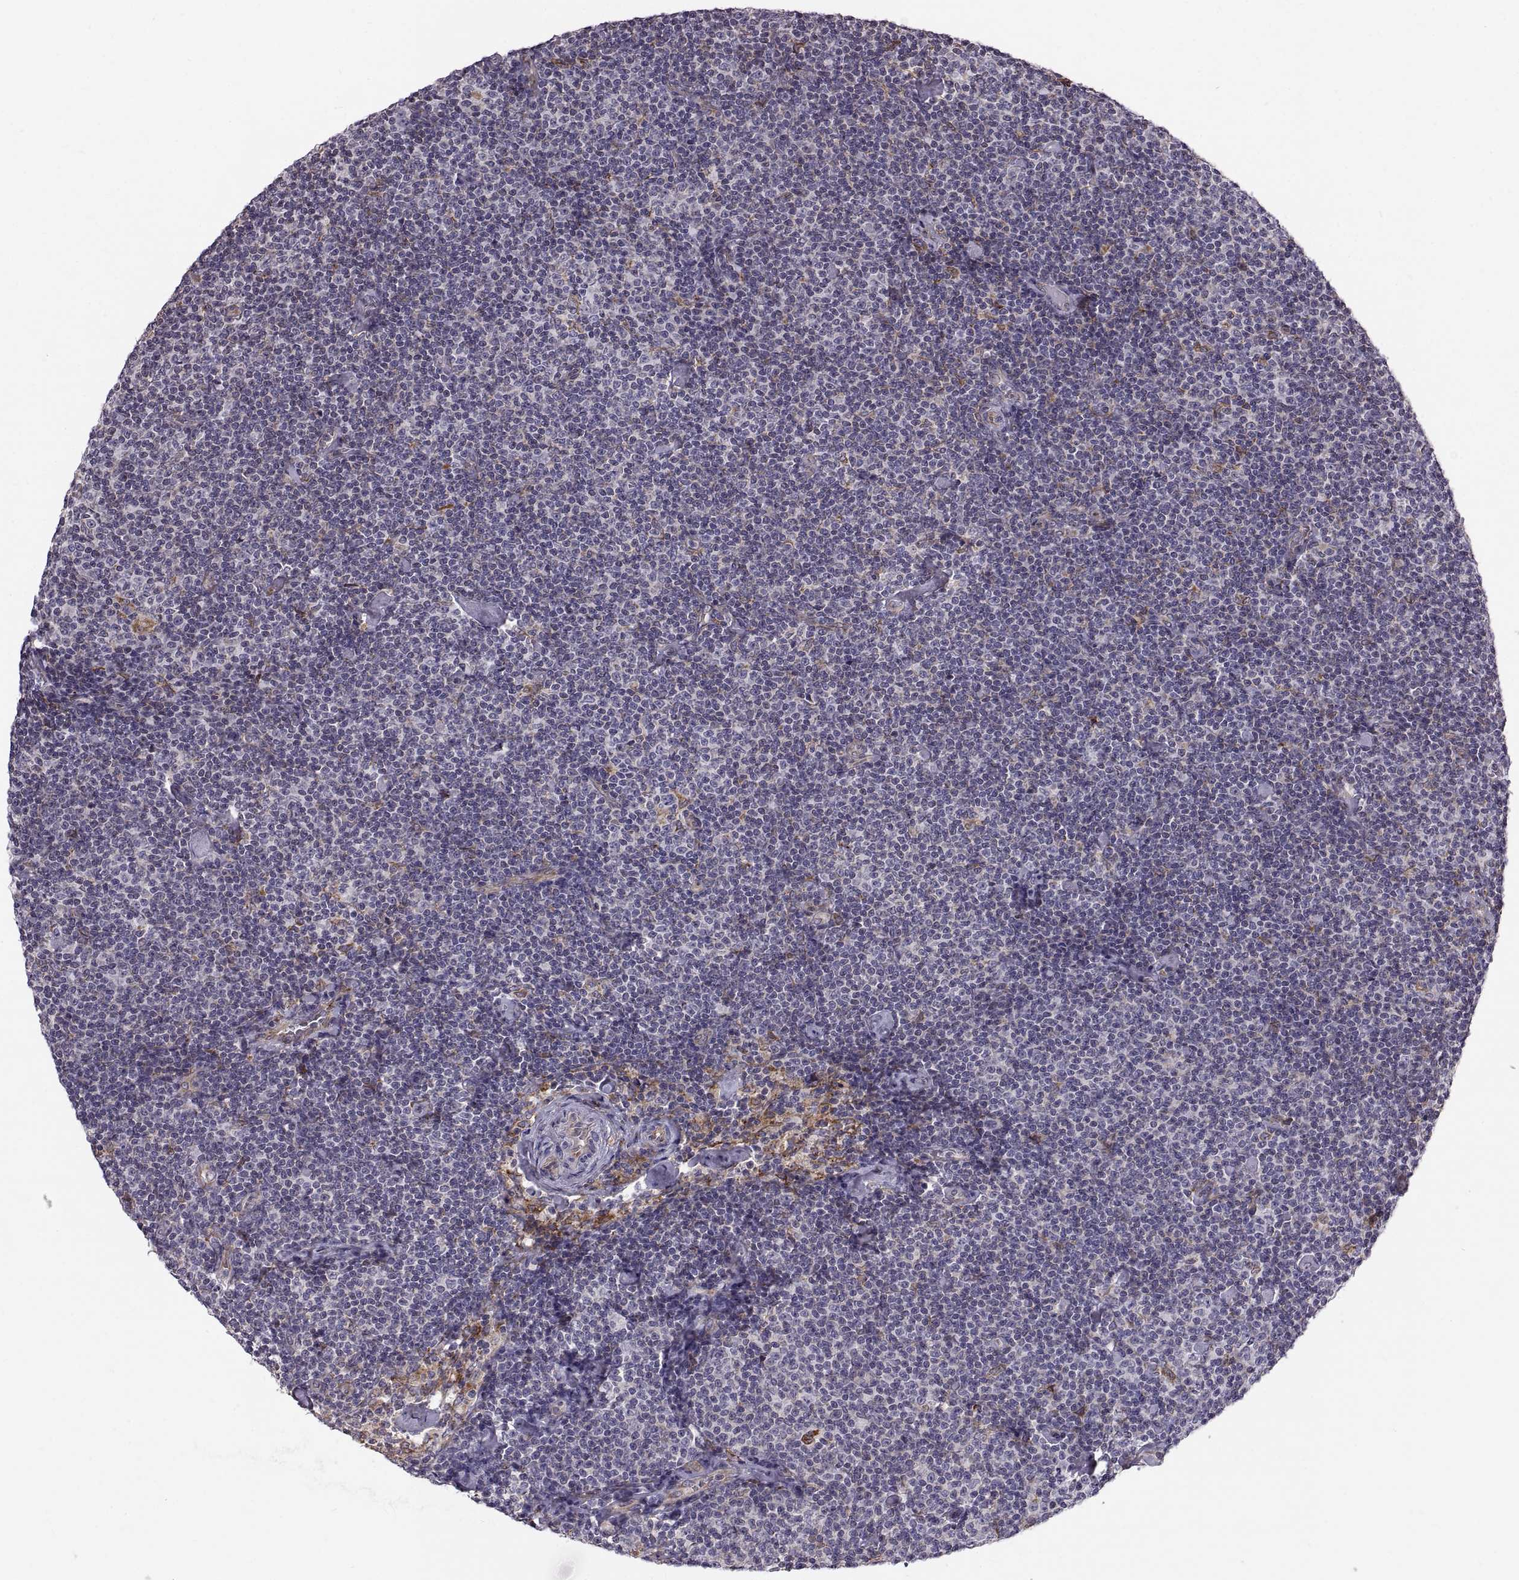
{"staining": {"intensity": "negative", "quantity": "none", "location": "none"}, "tissue": "lymphoma", "cell_type": "Tumor cells", "image_type": "cancer", "snomed": [{"axis": "morphology", "description": "Malignant lymphoma, non-Hodgkin's type, Low grade"}, {"axis": "topography", "description": "Lymph node"}], "caption": "This image is of lymphoma stained with immunohistochemistry to label a protein in brown with the nuclei are counter-stained blue. There is no positivity in tumor cells.", "gene": "PLEKHB2", "patient": {"sex": "male", "age": 81}}